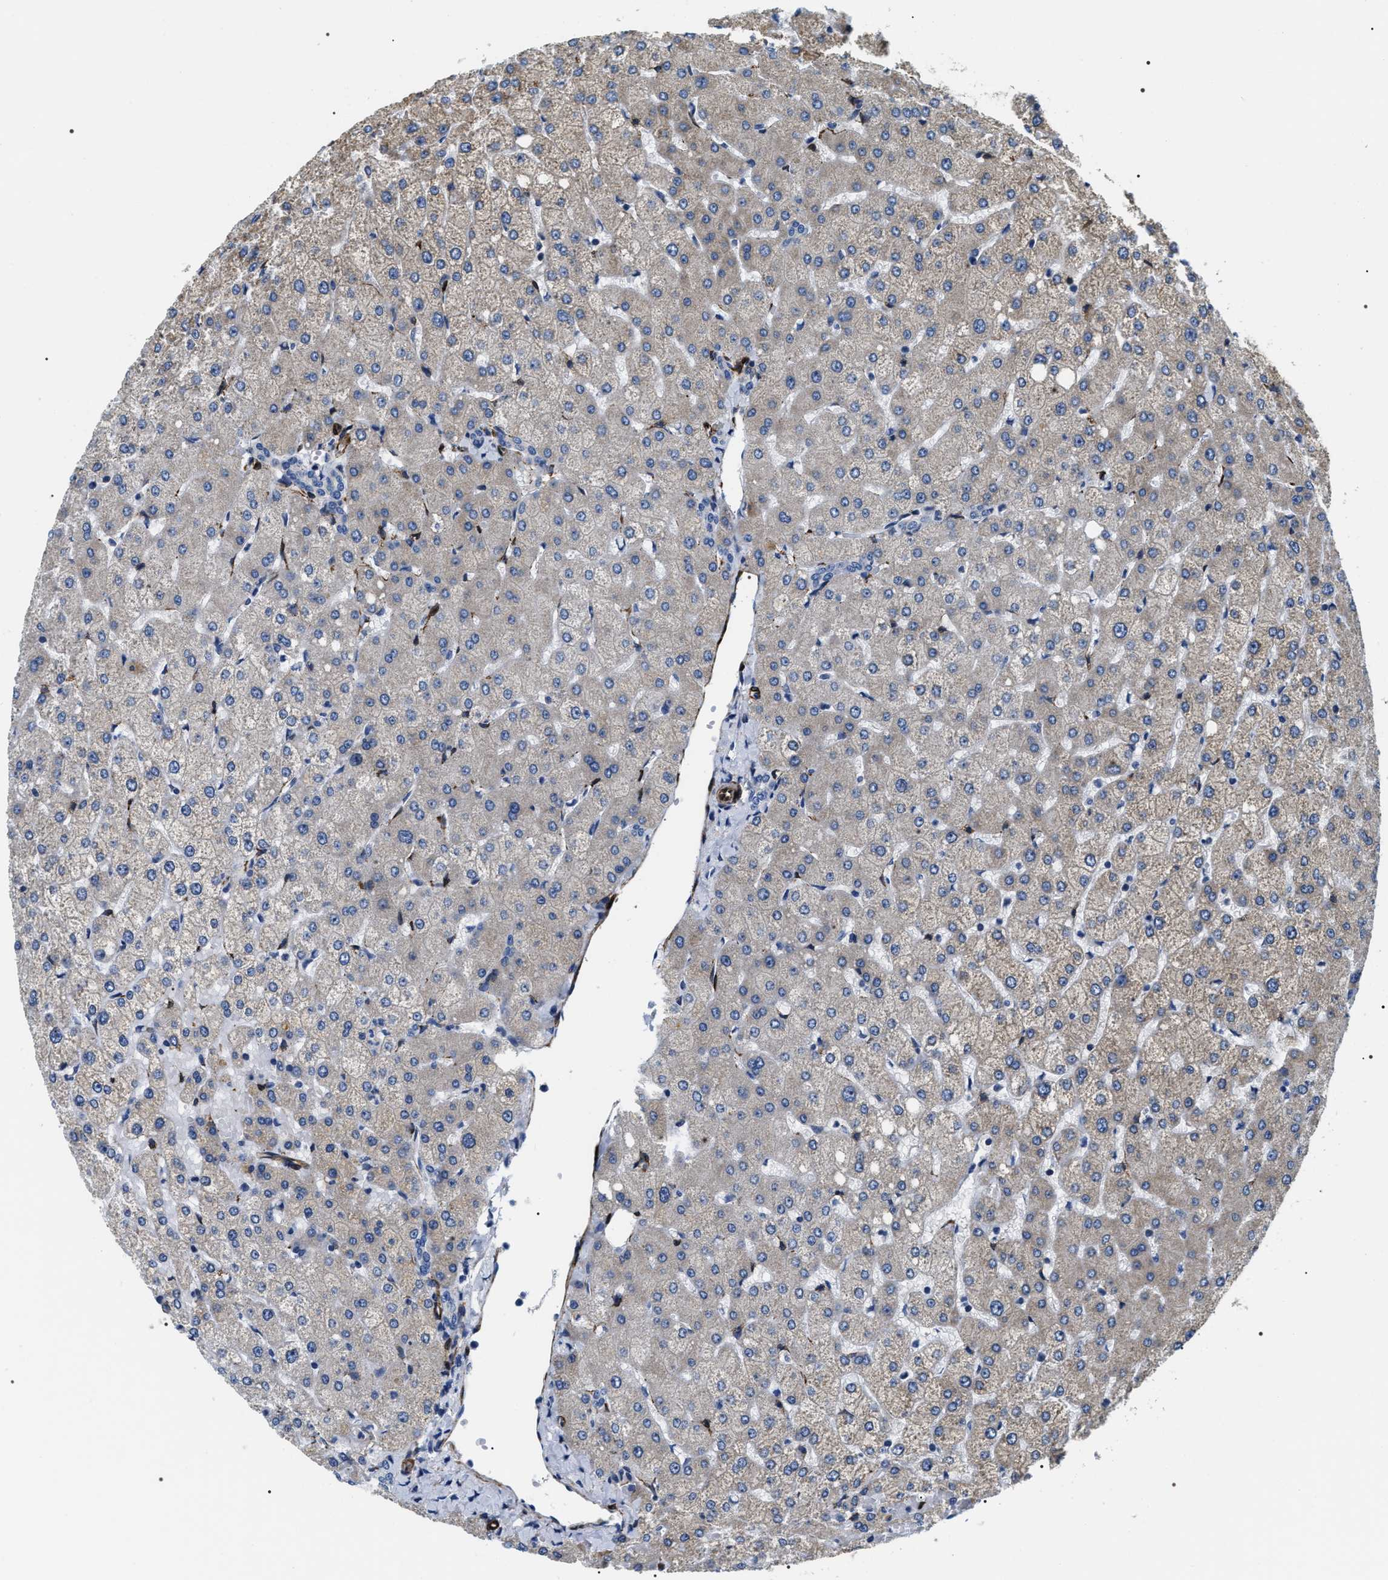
{"staining": {"intensity": "negative", "quantity": "none", "location": "none"}, "tissue": "liver", "cell_type": "Cholangiocytes", "image_type": "normal", "snomed": [{"axis": "morphology", "description": "Normal tissue, NOS"}, {"axis": "topography", "description": "Liver"}], "caption": "Protein analysis of normal liver shows no significant positivity in cholangiocytes.", "gene": "ZC3HAV1L", "patient": {"sex": "female", "age": 54}}